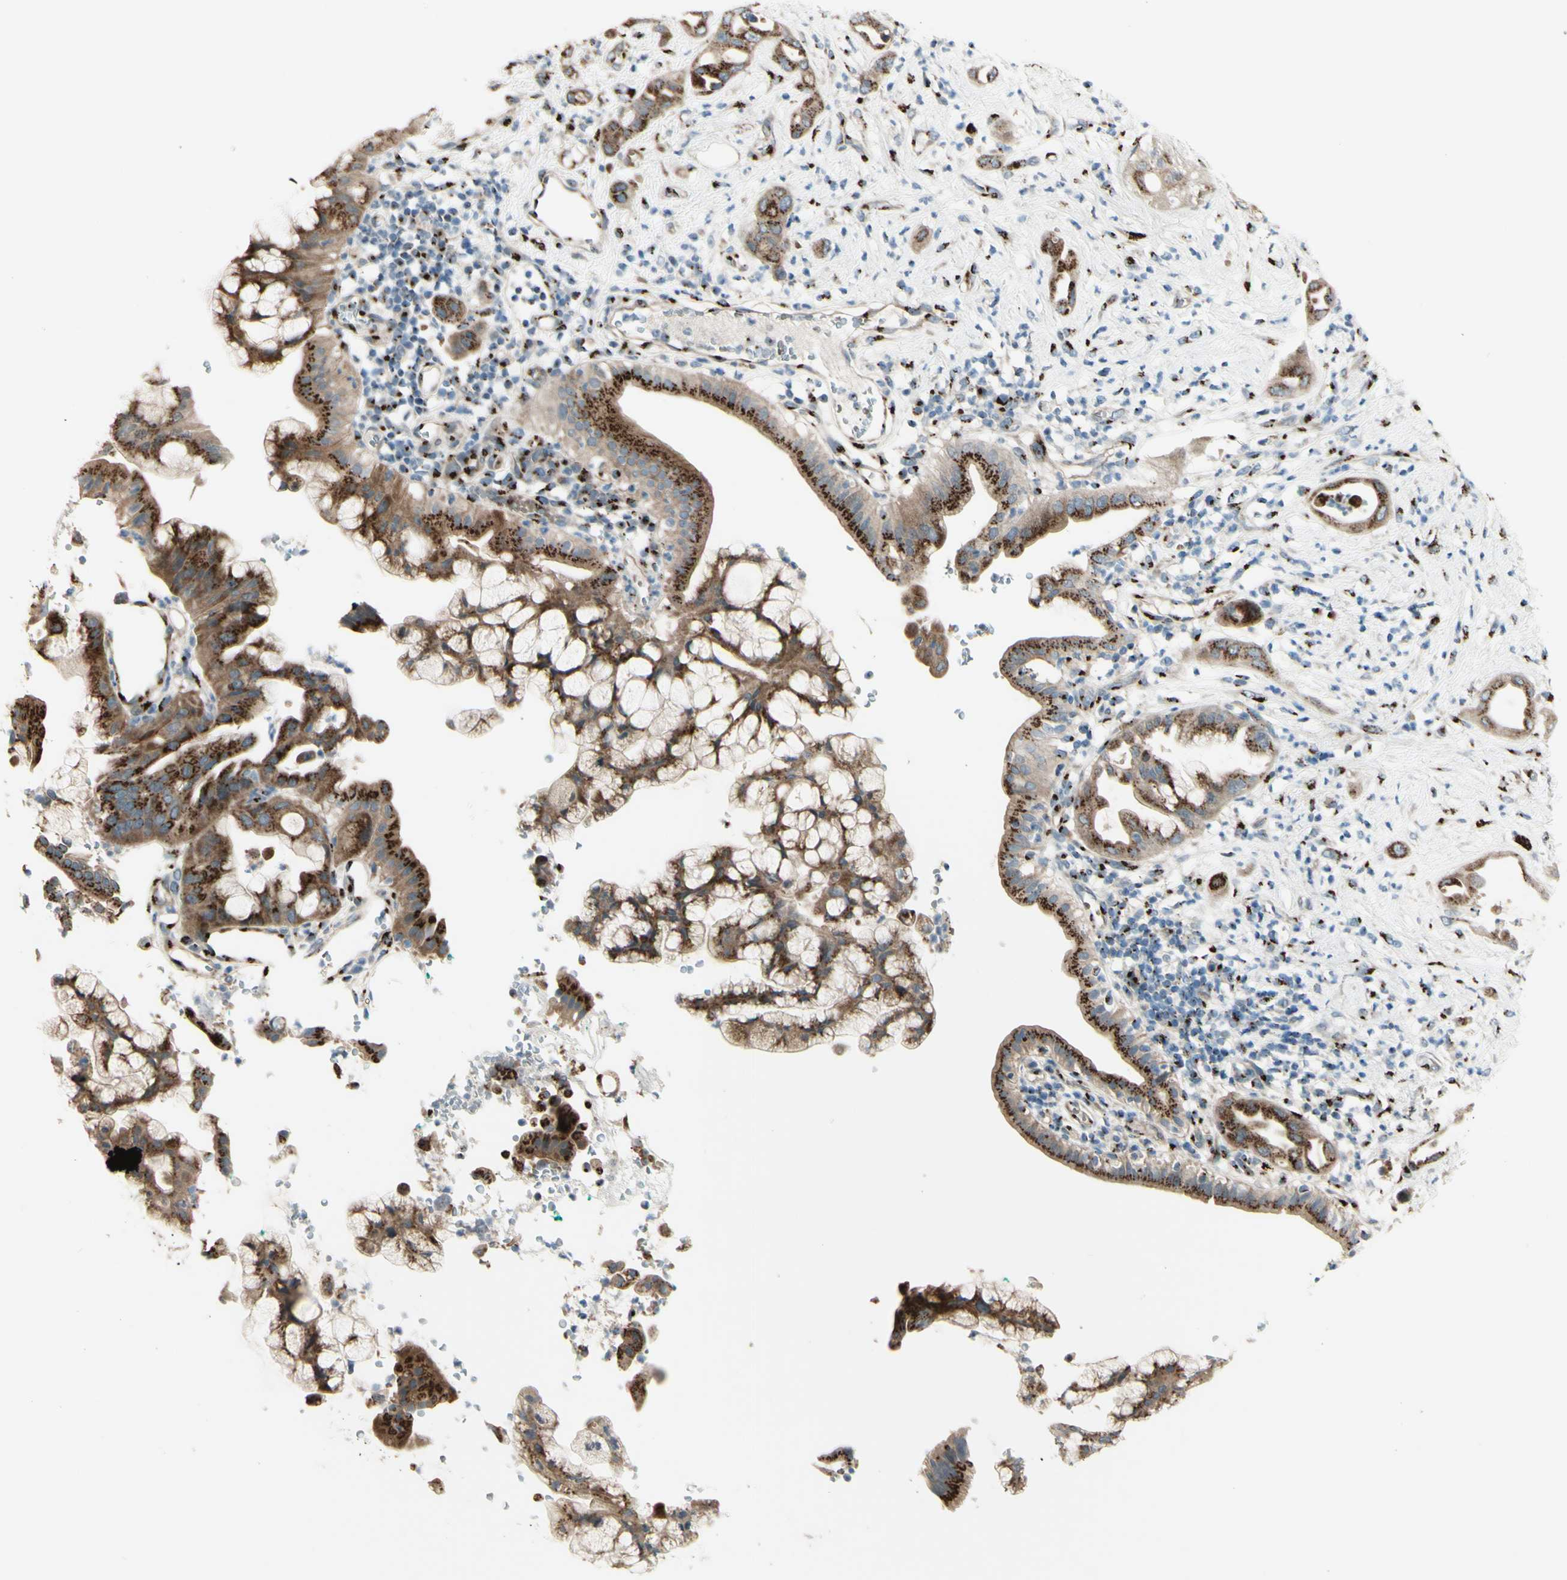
{"staining": {"intensity": "strong", "quantity": ">75%", "location": "cytoplasmic/membranous"}, "tissue": "pancreatic cancer", "cell_type": "Tumor cells", "image_type": "cancer", "snomed": [{"axis": "morphology", "description": "Adenocarcinoma, NOS"}, {"axis": "morphology", "description": "Adenocarcinoma, metastatic, NOS"}, {"axis": "topography", "description": "Lymph node"}, {"axis": "topography", "description": "Pancreas"}, {"axis": "topography", "description": "Duodenum"}], "caption": "Tumor cells demonstrate high levels of strong cytoplasmic/membranous positivity in about >75% of cells in pancreatic cancer.", "gene": "BPNT2", "patient": {"sex": "female", "age": 64}}